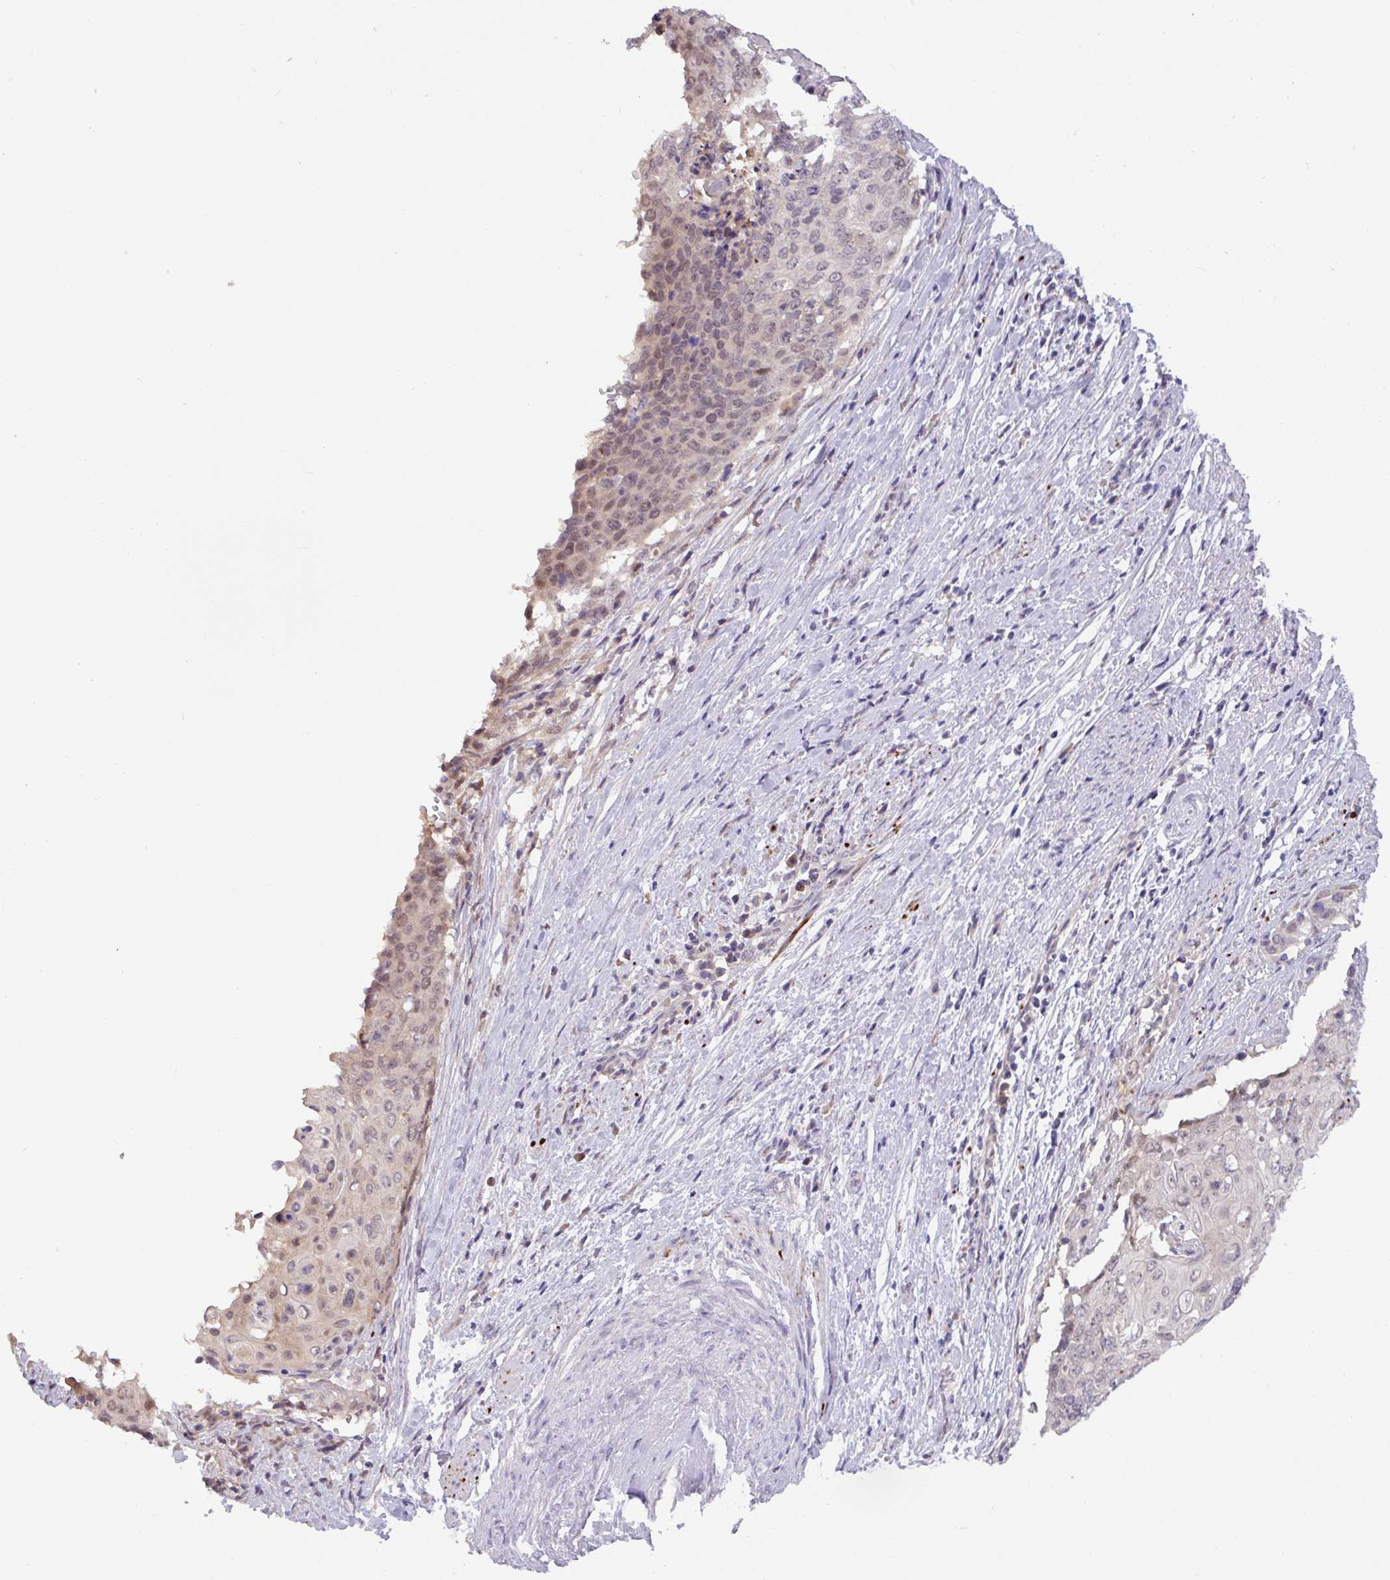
{"staining": {"intensity": "weak", "quantity": "<25%", "location": "cytoplasmic/membranous,nuclear"}, "tissue": "cervical cancer", "cell_type": "Tumor cells", "image_type": "cancer", "snomed": [{"axis": "morphology", "description": "Squamous cell carcinoma, NOS"}, {"axis": "topography", "description": "Cervix"}], "caption": "Immunohistochemistry (IHC) of cervical squamous cell carcinoma shows no positivity in tumor cells.", "gene": "RIPPLY1", "patient": {"sex": "female", "age": 39}}